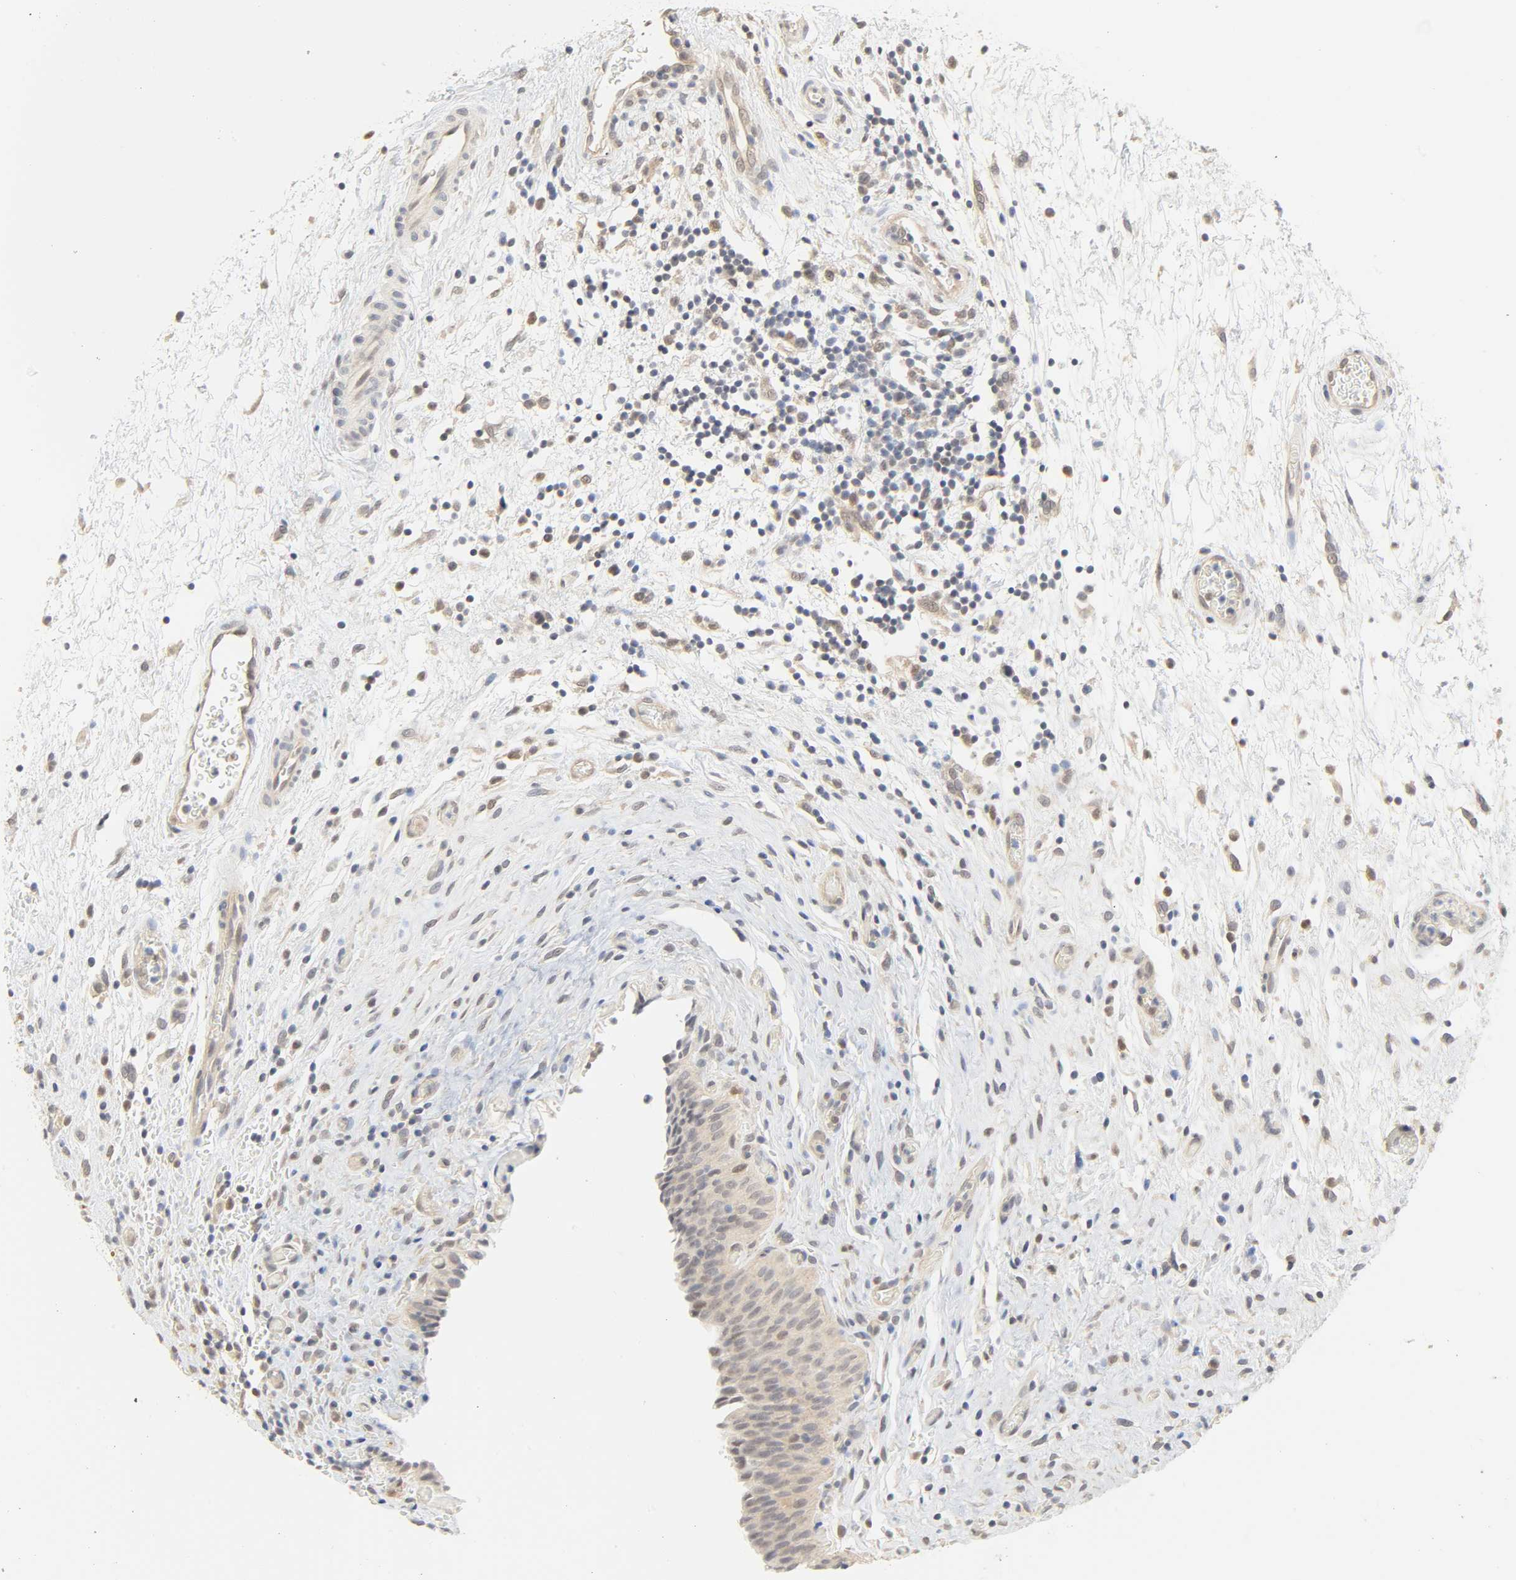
{"staining": {"intensity": "weak", "quantity": "<25%", "location": "cytoplasmic/membranous,nuclear"}, "tissue": "urinary bladder", "cell_type": "Urothelial cells", "image_type": "normal", "snomed": [{"axis": "morphology", "description": "Normal tissue, NOS"}, {"axis": "topography", "description": "Urinary bladder"}], "caption": "IHC micrograph of normal urinary bladder: human urinary bladder stained with DAB displays no significant protein positivity in urothelial cells.", "gene": "ACSS2", "patient": {"sex": "male", "age": 51}}